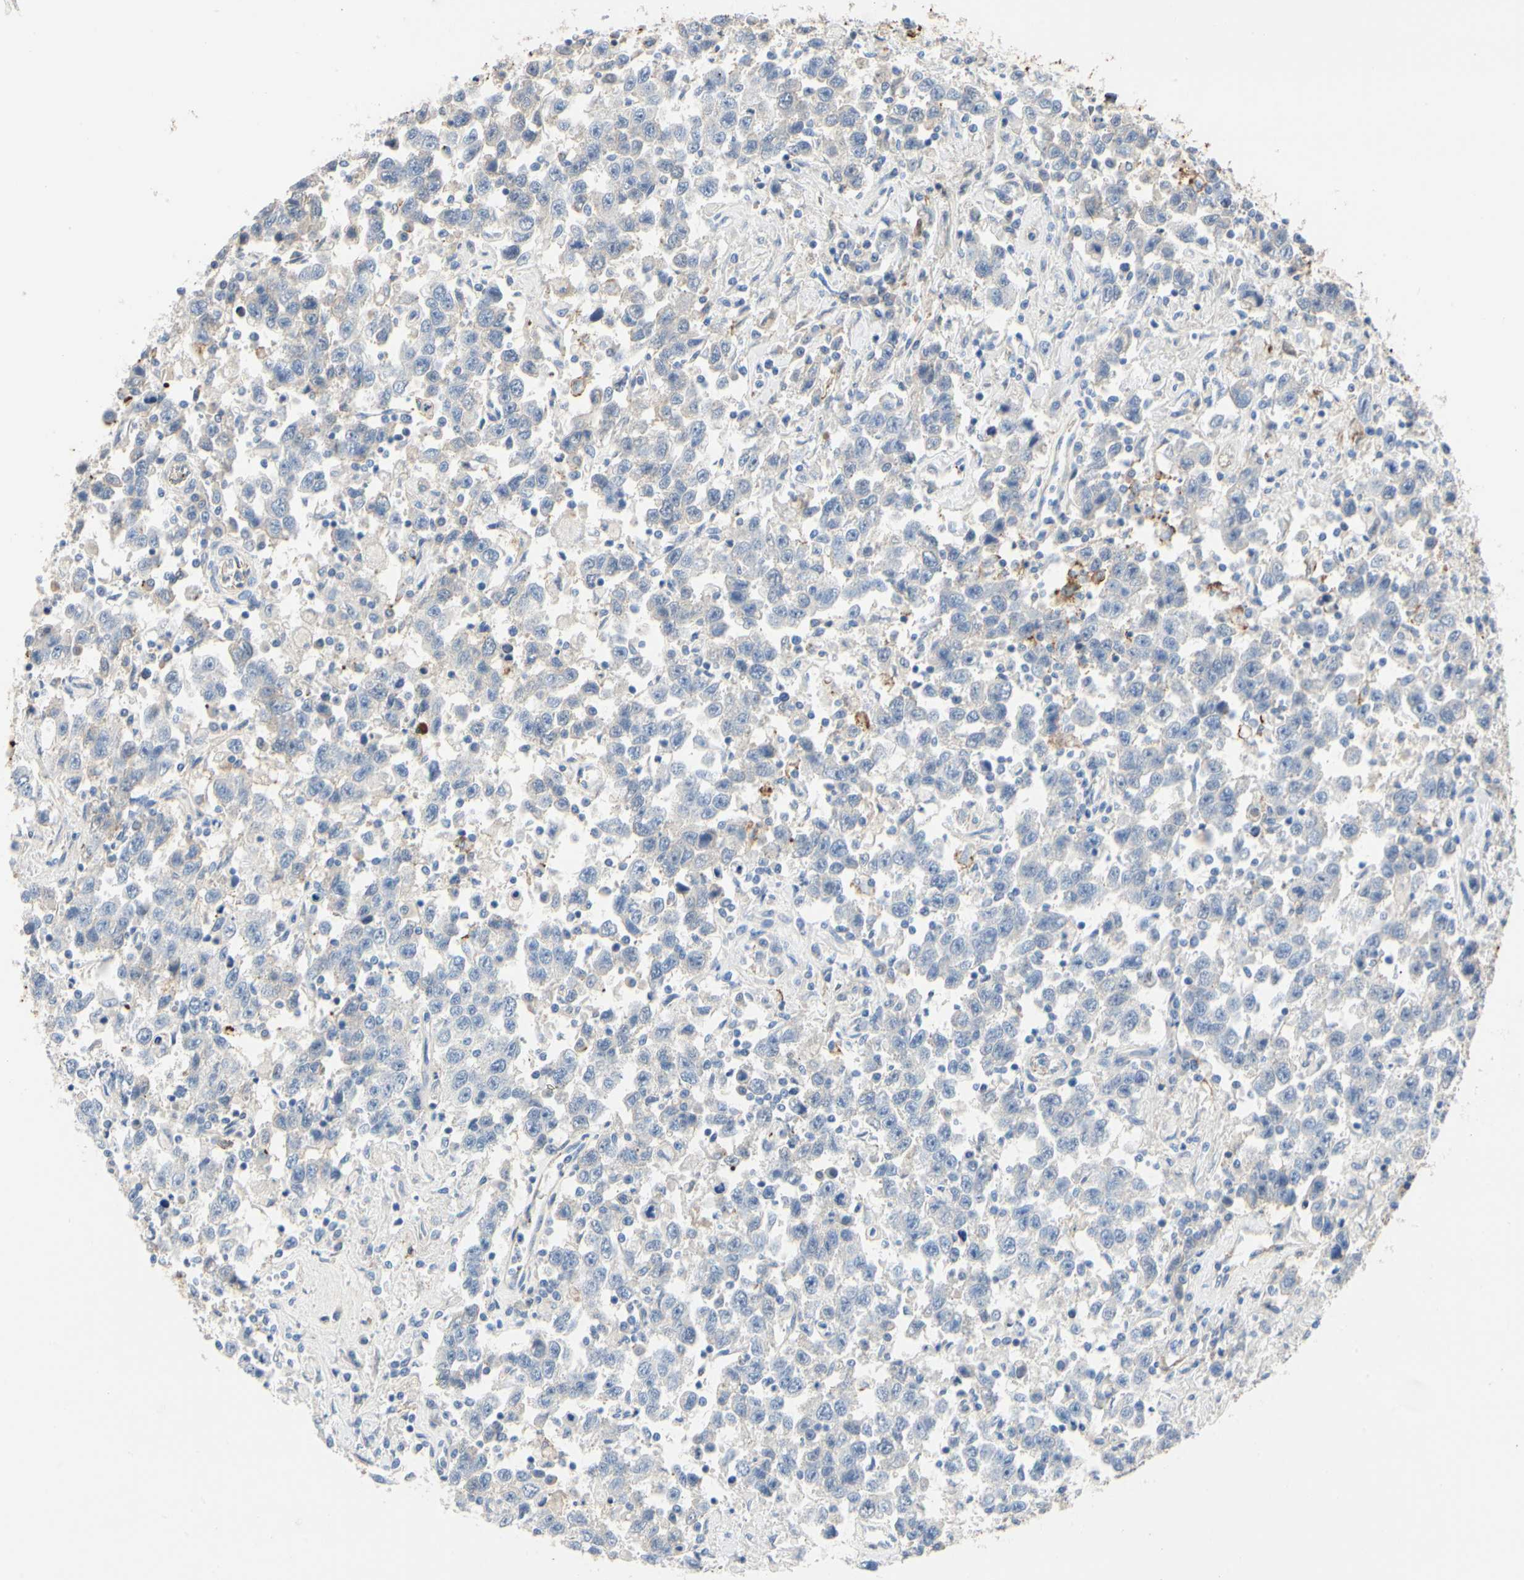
{"staining": {"intensity": "negative", "quantity": "none", "location": "none"}, "tissue": "testis cancer", "cell_type": "Tumor cells", "image_type": "cancer", "snomed": [{"axis": "morphology", "description": "Seminoma, NOS"}, {"axis": "topography", "description": "Testis"}], "caption": "A micrograph of human seminoma (testis) is negative for staining in tumor cells.", "gene": "FGB", "patient": {"sex": "male", "age": 41}}